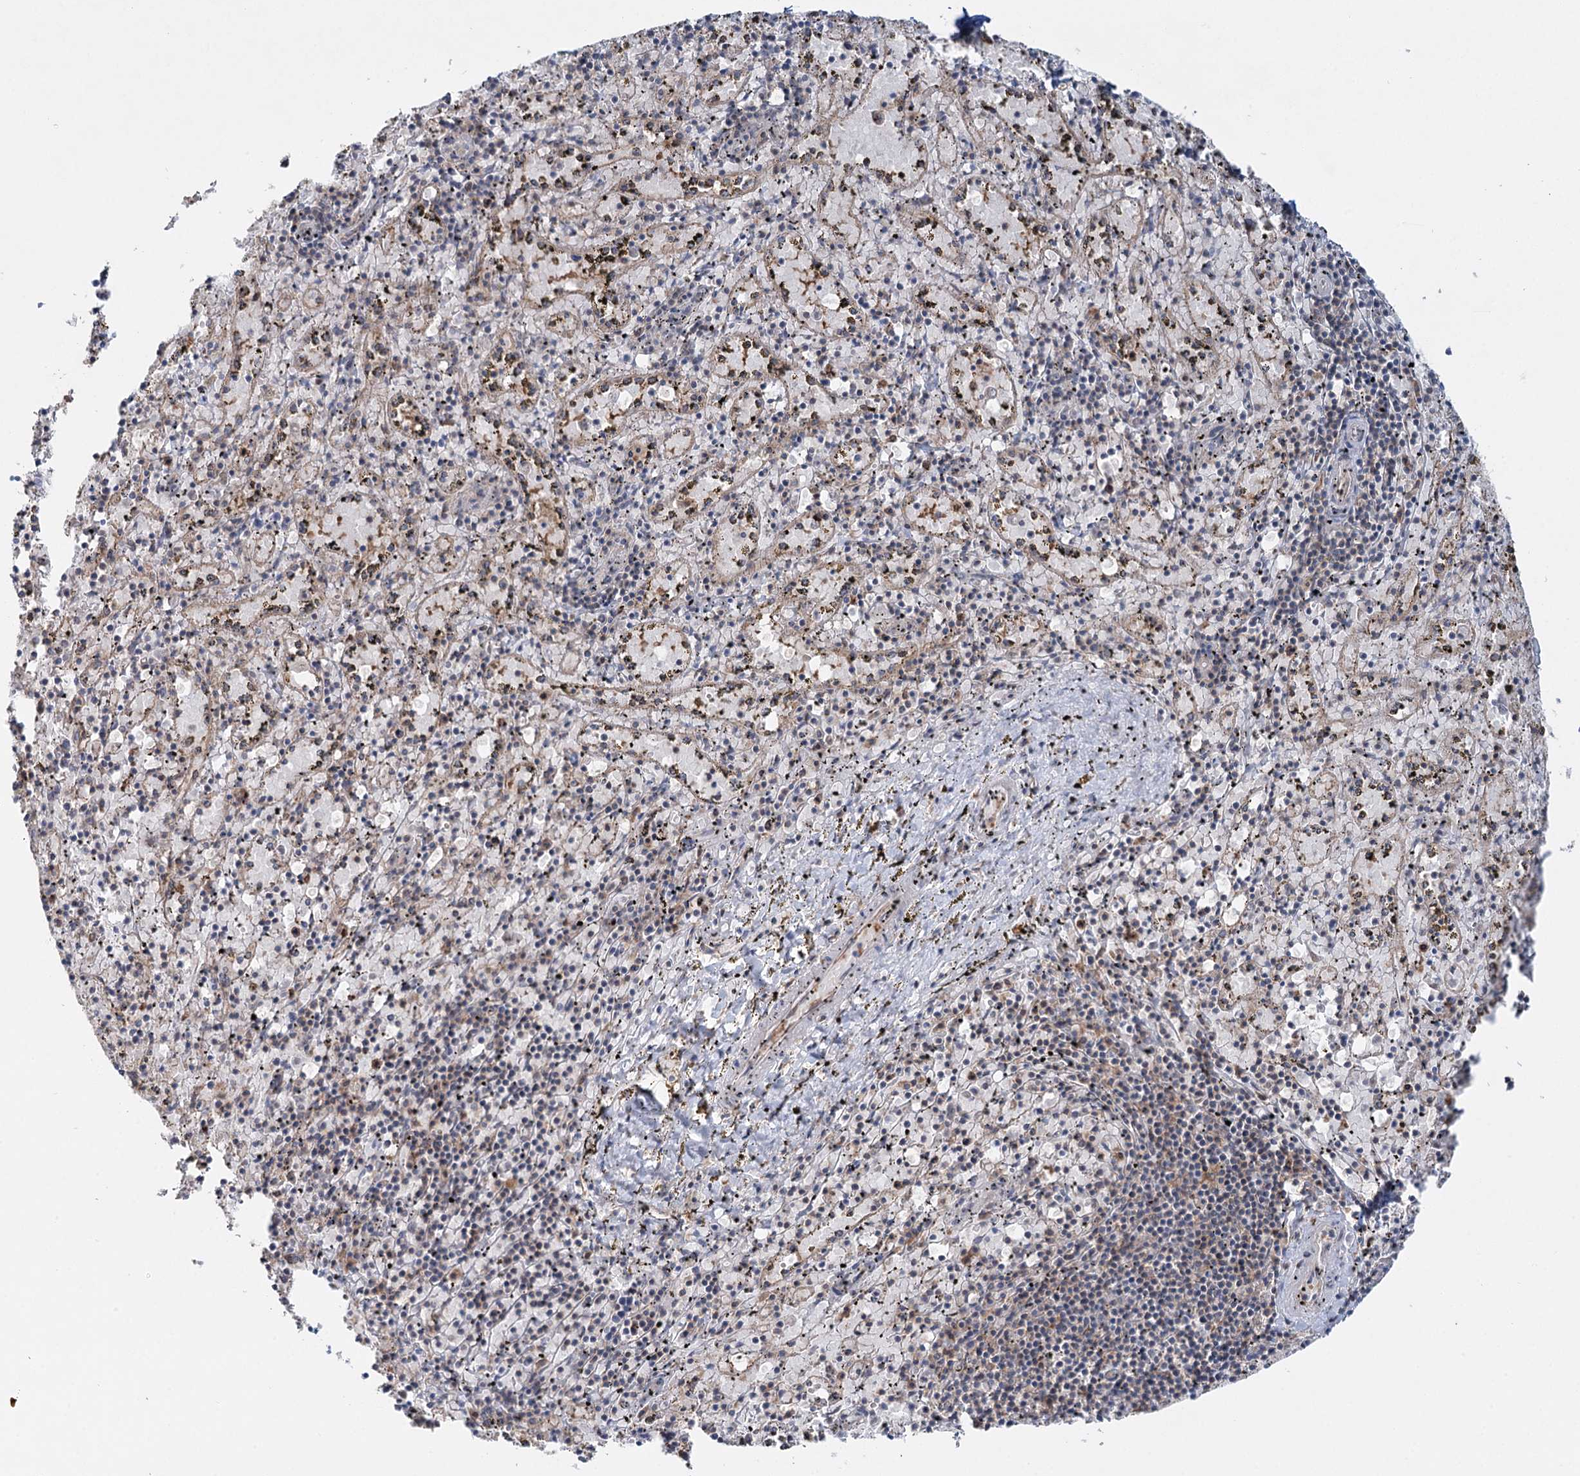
{"staining": {"intensity": "moderate", "quantity": "<25%", "location": "cytoplasmic/membranous"}, "tissue": "spleen", "cell_type": "Cells in red pulp", "image_type": "normal", "snomed": [{"axis": "morphology", "description": "Normal tissue, NOS"}, {"axis": "topography", "description": "Spleen"}], "caption": "The histopathology image displays a brown stain indicating the presence of a protein in the cytoplasmic/membranous of cells in red pulp in spleen. Using DAB (3,3'-diaminobenzidine) (brown) and hematoxylin (blue) stains, captured at high magnification using brightfield microscopy.", "gene": "WDR44", "patient": {"sex": "male", "age": 11}}